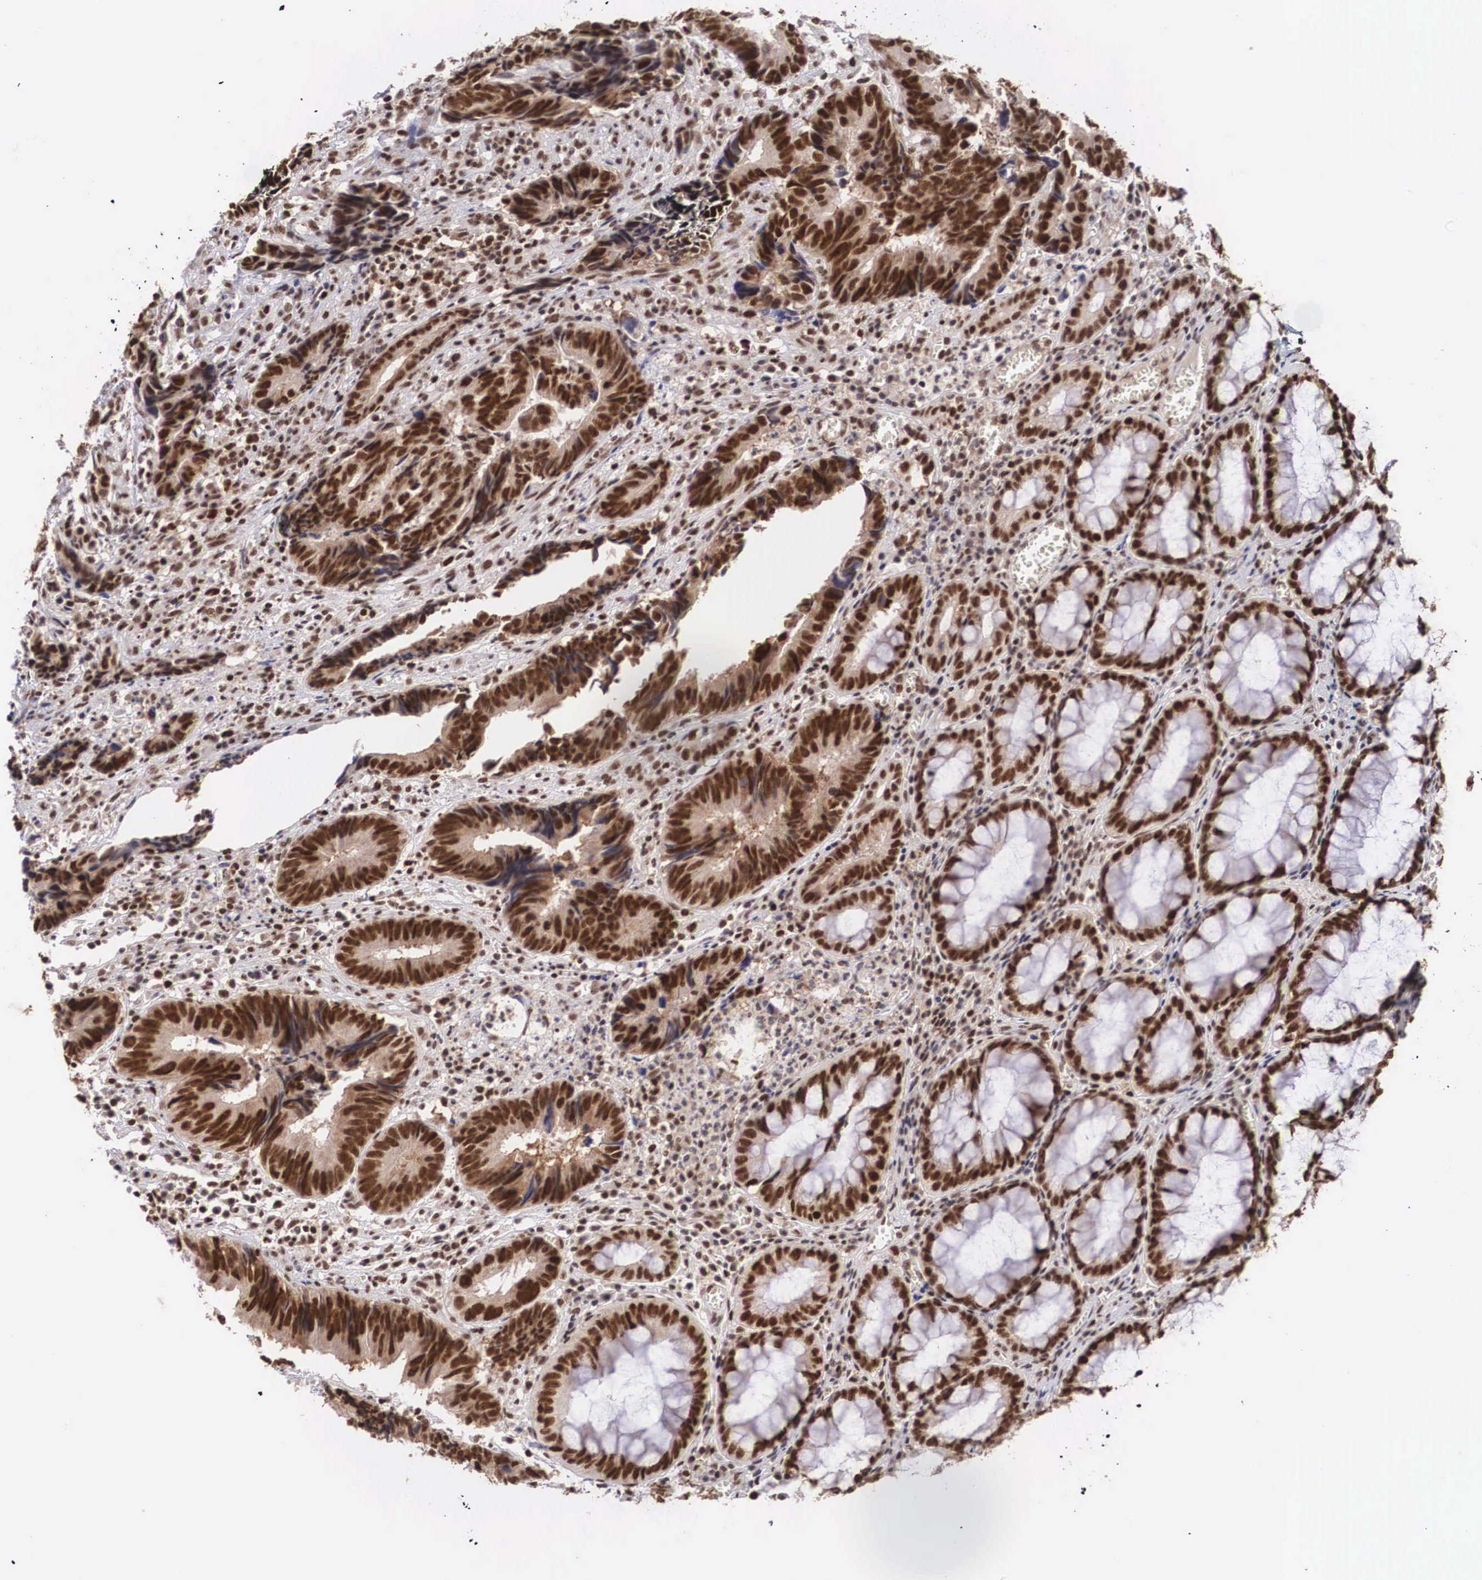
{"staining": {"intensity": "strong", "quantity": ">75%", "location": "nuclear"}, "tissue": "colorectal cancer", "cell_type": "Tumor cells", "image_type": "cancer", "snomed": [{"axis": "morphology", "description": "Adenocarcinoma, NOS"}, {"axis": "topography", "description": "Rectum"}], "caption": "Immunohistochemistry (IHC) of colorectal cancer (adenocarcinoma) reveals high levels of strong nuclear staining in approximately >75% of tumor cells.", "gene": "HTATSF1", "patient": {"sex": "female", "age": 98}}